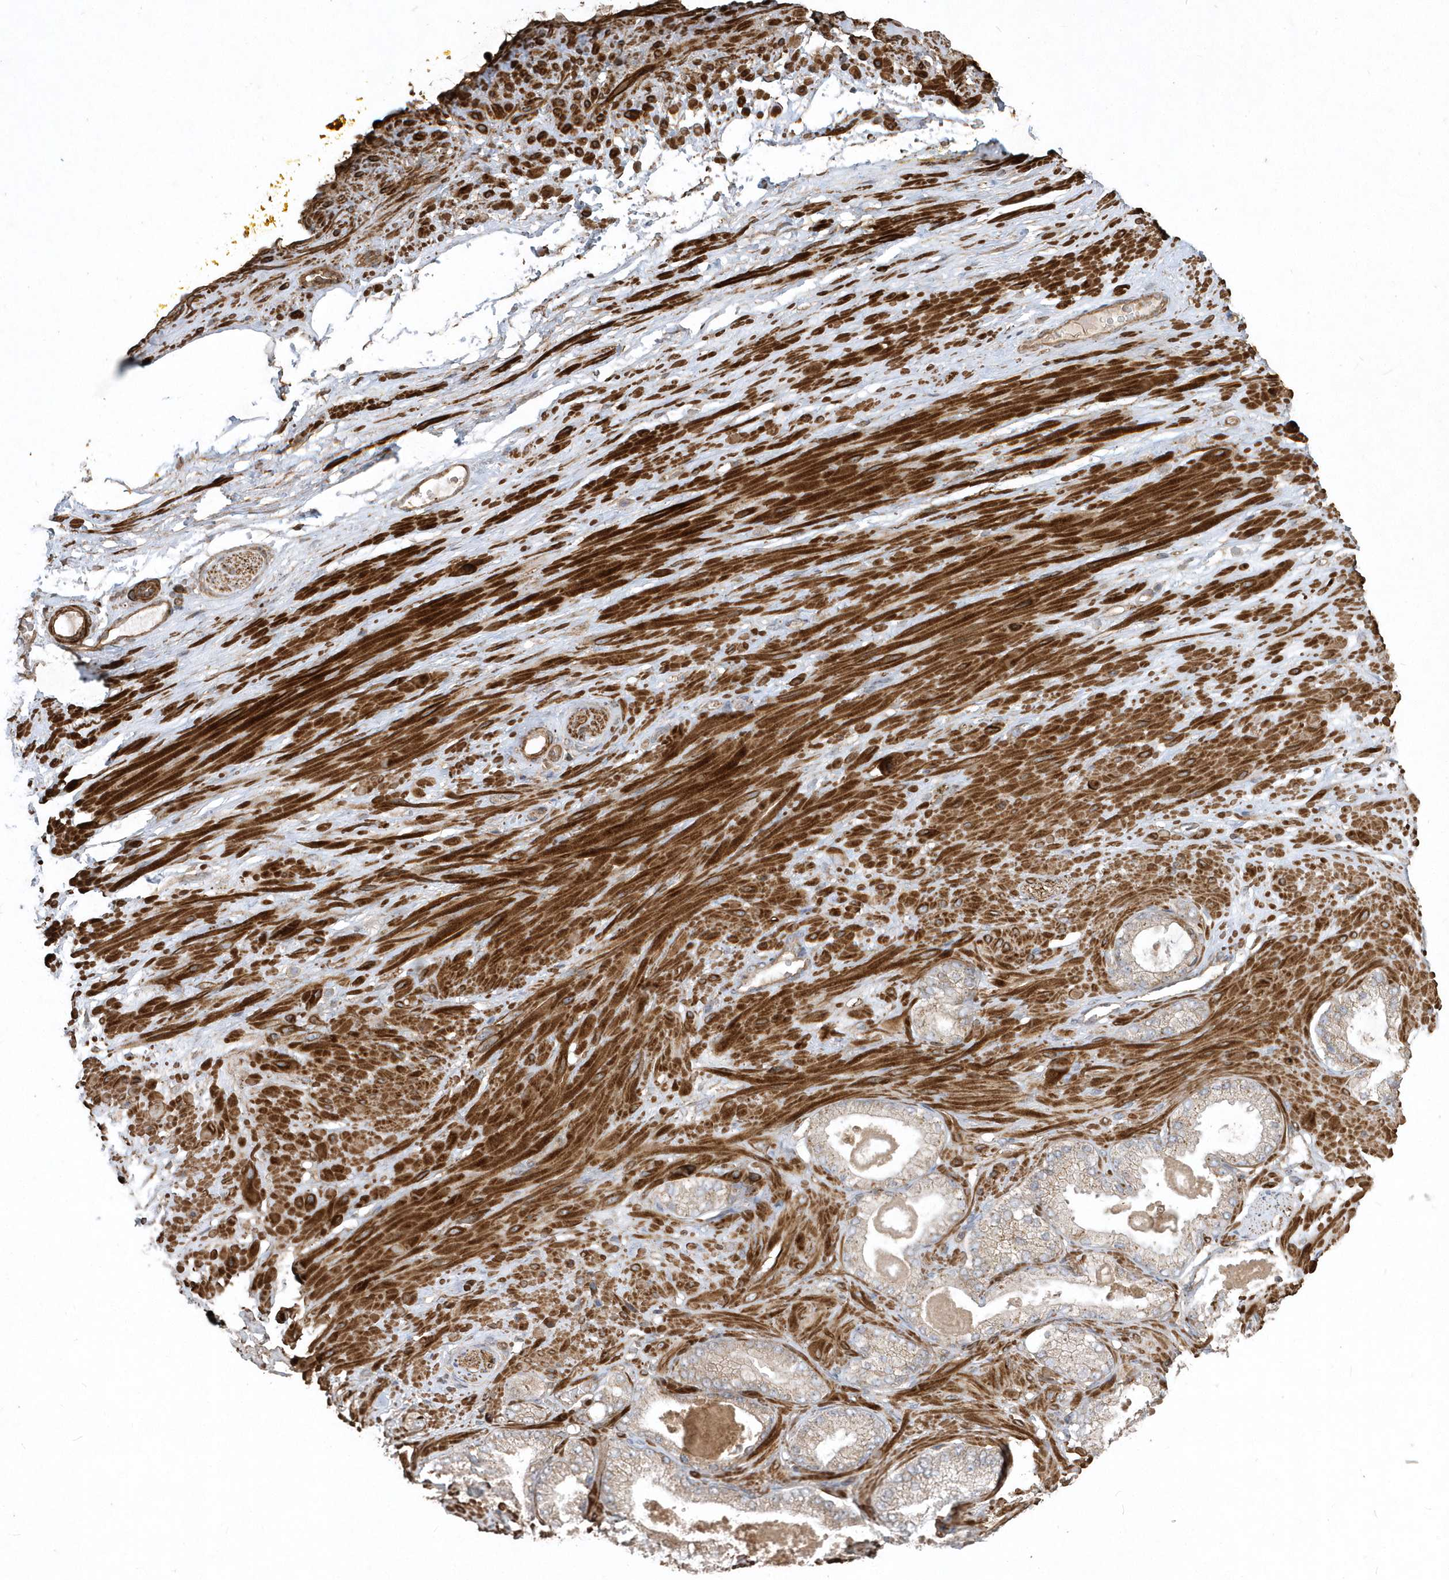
{"staining": {"intensity": "strong", "quantity": ">75%", "location": "cytoplasmic/membranous"}, "tissue": "adipose tissue", "cell_type": "Adipocytes", "image_type": "normal", "snomed": [{"axis": "morphology", "description": "Normal tissue, NOS"}, {"axis": "morphology", "description": "Adenocarcinoma, Low grade"}, {"axis": "topography", "description": "Prostate"}, {"axis": "topography", "description": "Peripheral nerve tissue"}], "caption": "Immunohistochemical staining of unremarkable human adipose tissue shows >75% levels of strong cytoplasmic/membranous protein expression in approximately >75% of adipocytes.", "gene": "SENP8", "patient": {"sex": "male", "age": 63}}